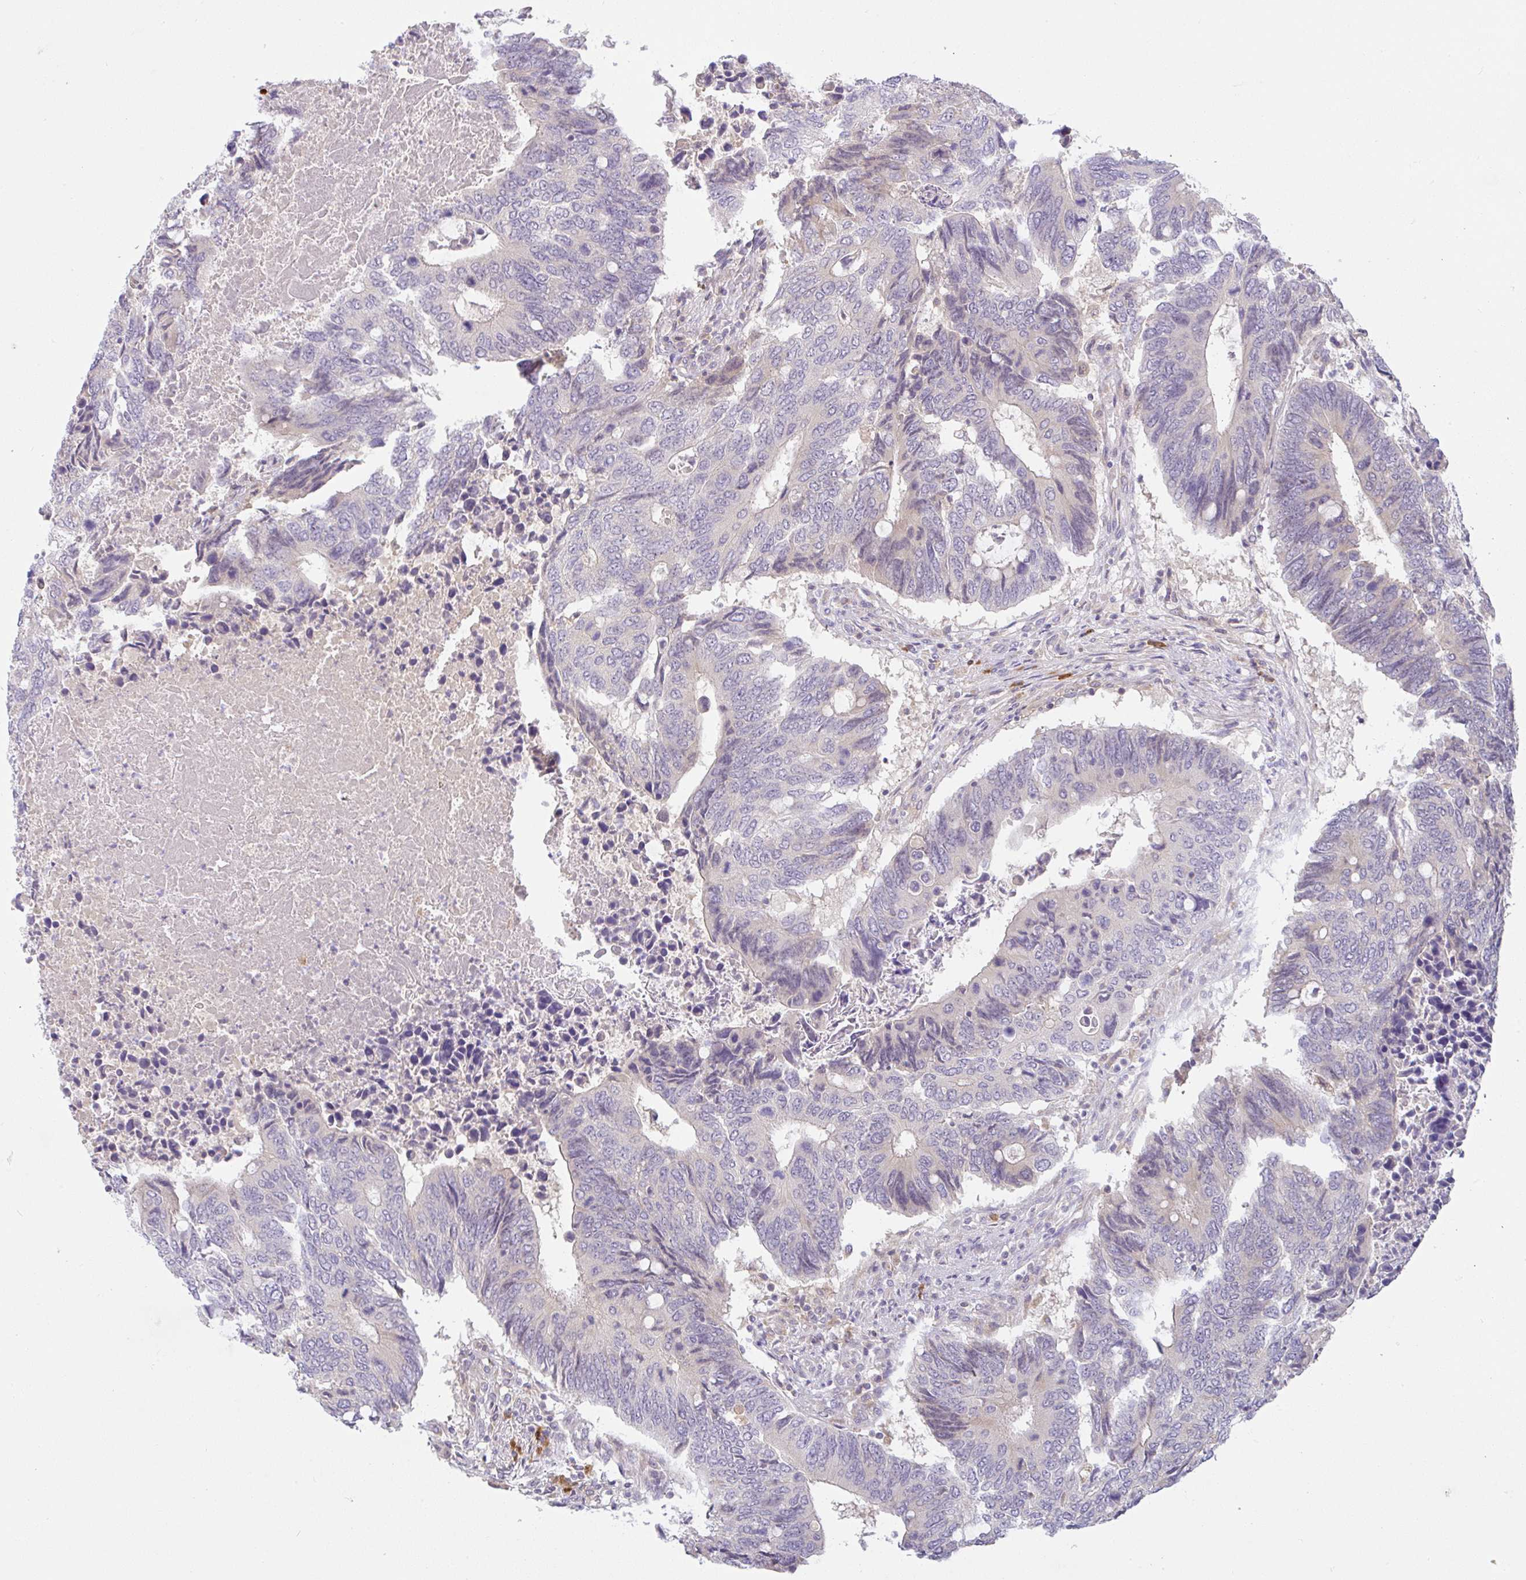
{"staining": {"intensity": "negative", "quantity": "none", "location": "none"}, "tissue": "colorectal cancer", "cell_type": "Tumor cells", "image_type": "cancer", "snomed": [{"axis": "morphology", "description": "Adenocarcinoma, NOS"}, {"axis": "topography", "description": "Colon"}], "caption": "High power microscopy image of an IHC histopathology image of colorectal cancer, revealing no significant positivity in tumor cells. (DAB immunohistochemistry with hematoxylin counter stain).", "gene": "DERL2", "patient": {"sex": "male", "age": 87}}